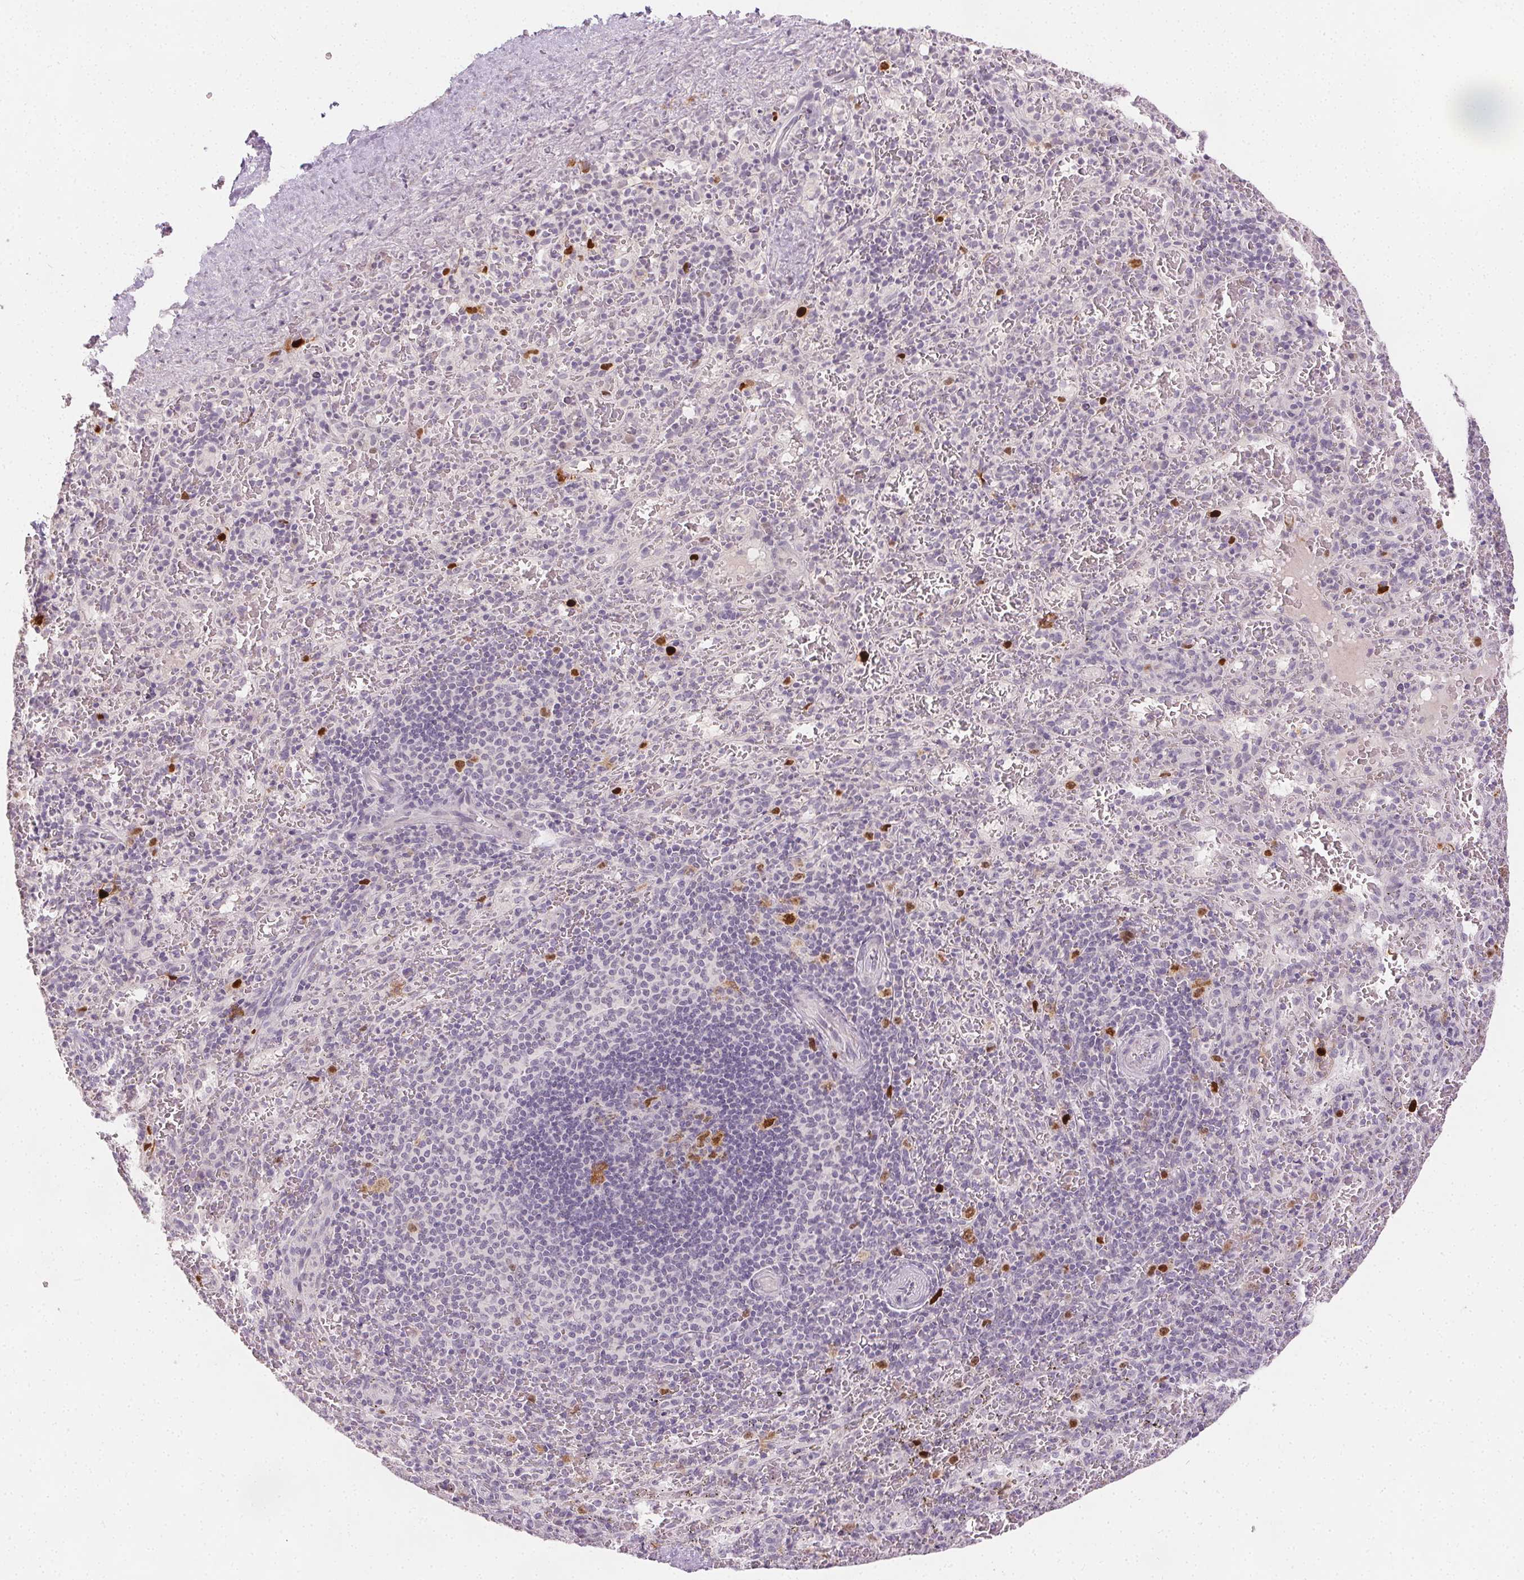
{"staining": {"intensity": "moderate", "quantity": "<25%", "location": "nuclear"}, "tissue": "spleen", "cell_type": "Cells in red pulp", "image_type": "normal", "snomed": [{"axis": "morphology", "description": "Normal tissue, NOS"}, {"axis": "topography", "description": "Spleen"}], "caption": "Immunohistochemistry of normal spleen displays low levels of moderate nuclear expression in approximately <25% of cells in red pulp.", "gene": "ANLN", "patient": {"sex": "male", "age": 57}}